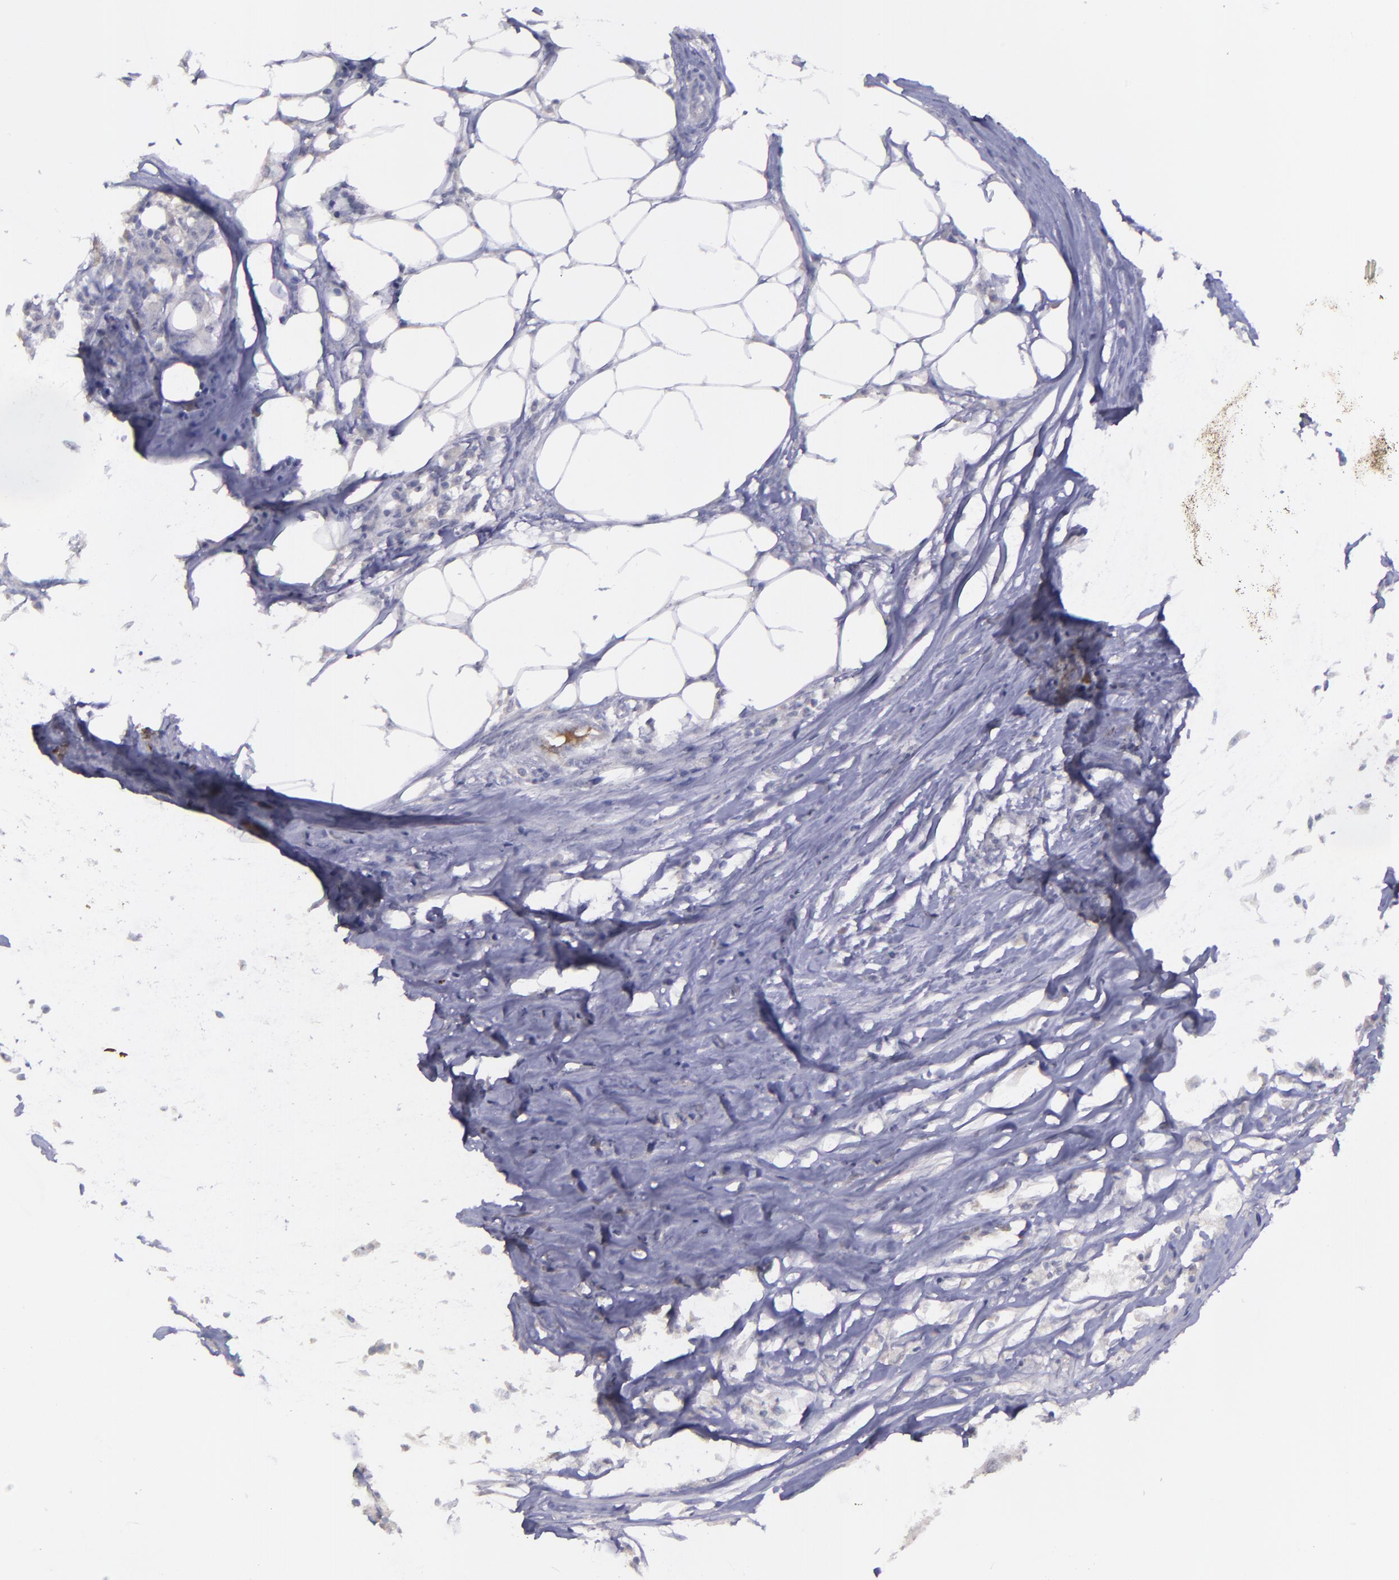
{"staining": {"intensity": "weak", "quantity": "<25%", "location": "cytoplasmic/membranous"}, "tissue": "colorectal cancer", "cell_type": "Tumor cells", "image_type": "cancer", "snomed": [{"axis": "morphology", "description": "Adenocarcinoma, NOS"}, {"axis": "topography", "description": "Colon"}], "caption": "Tumor cells are negative for protein expression in human colorectal cancer.", "gene": "MASP1", "patient": {"sex": "male", "age": 71}}